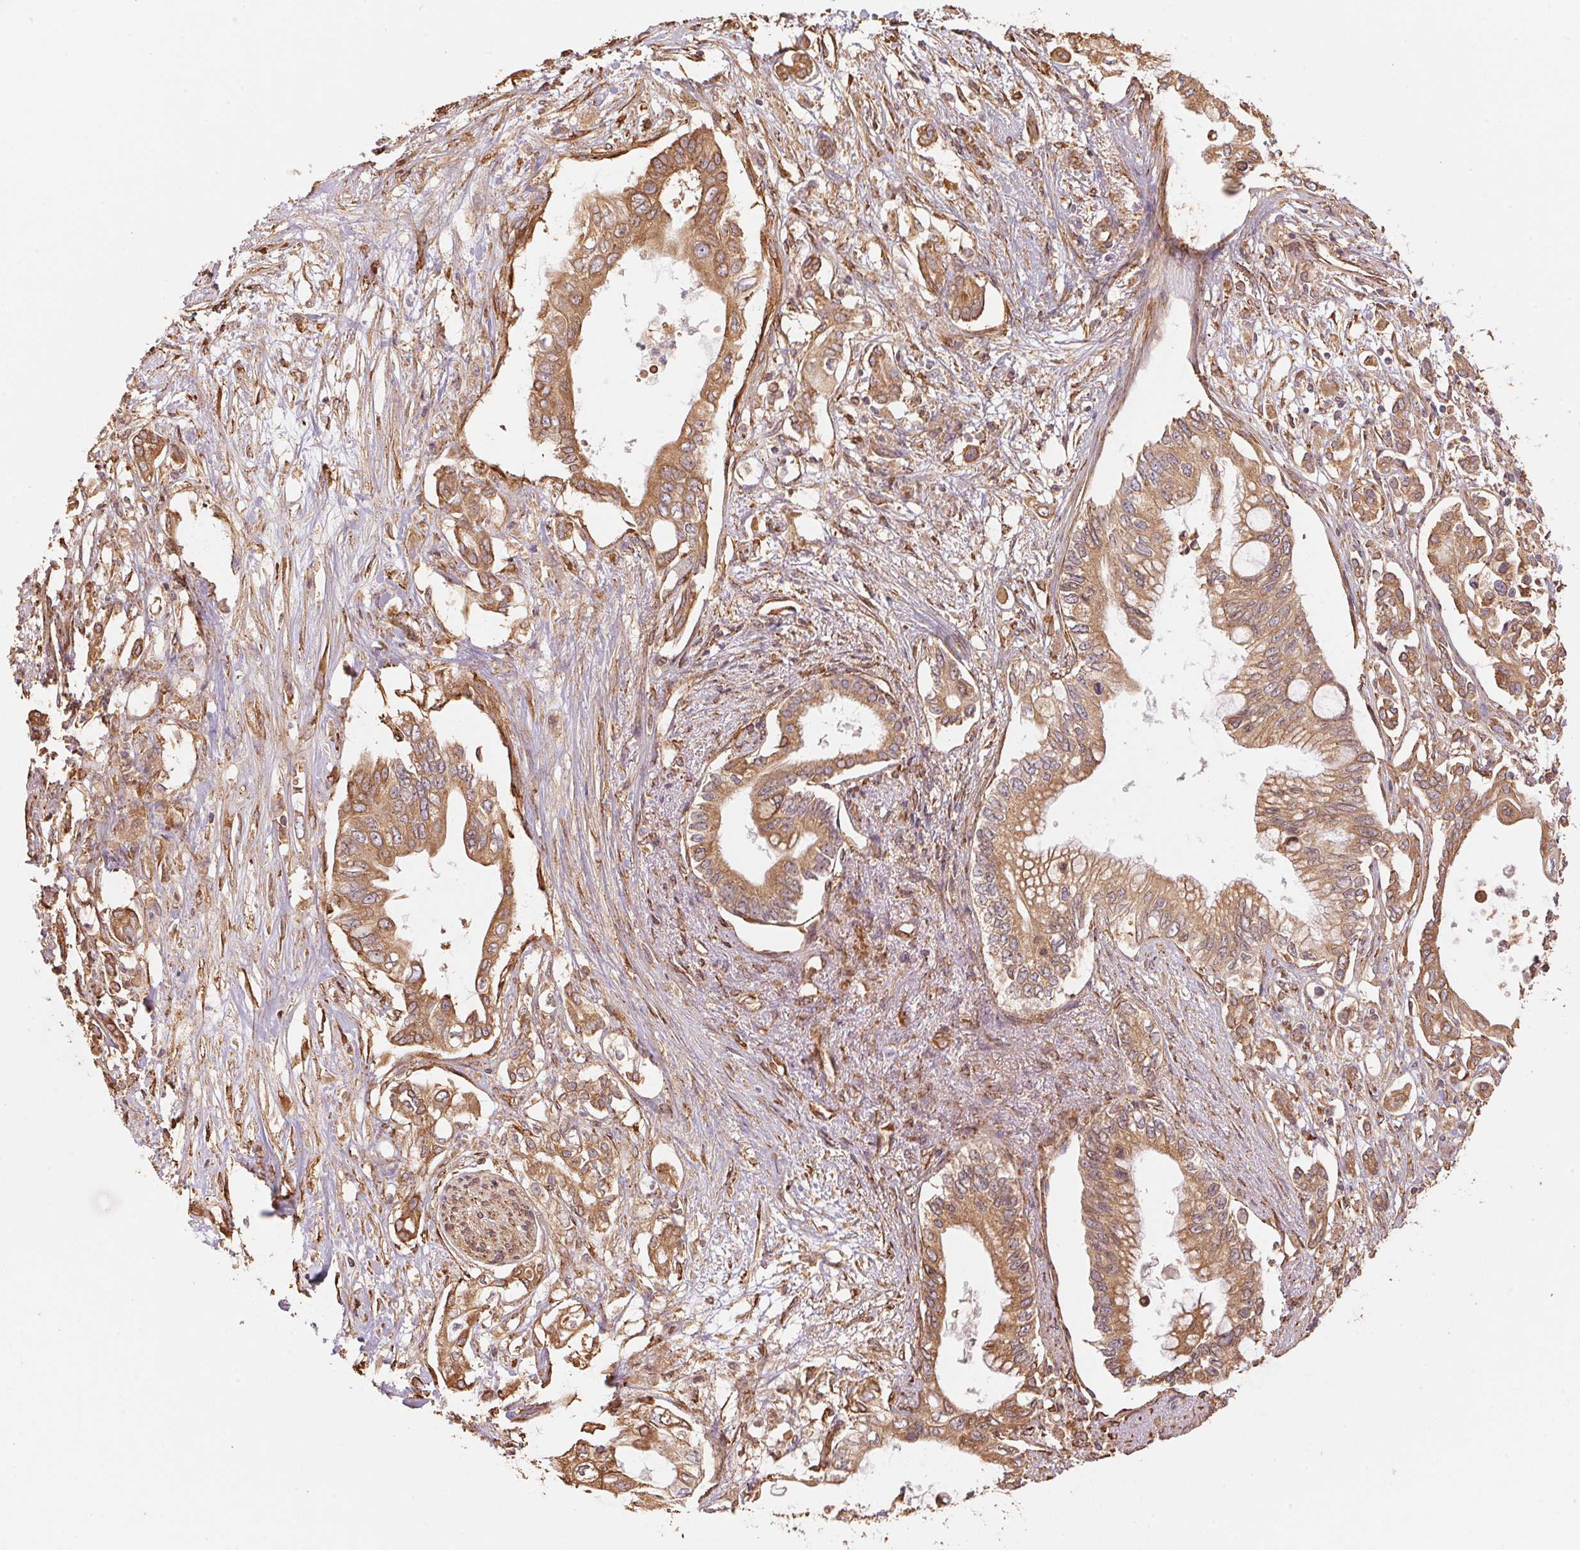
{"staining": {"intensity": "moderate", "quantity": ">75%", "location": "cytoplasmic/membranous"}, "tissue": "pancreatic cancer", "cell_type": "Tumor cells", "image_type": "cancer", "snomed": [{"axis": "morphology", "description": "Adenocarcinoma, NOS"}, {"axis": "topography", "description": "Pancreas"}], "caption": "A photomicrograph of human adenocarcinoma (pancreatic) stained for a protein reveals moderate cytoplasmic/membranous brown staining in tumor cells.", "gene": "C6orf163", "patient": {"sex": "female", "age": 63}}